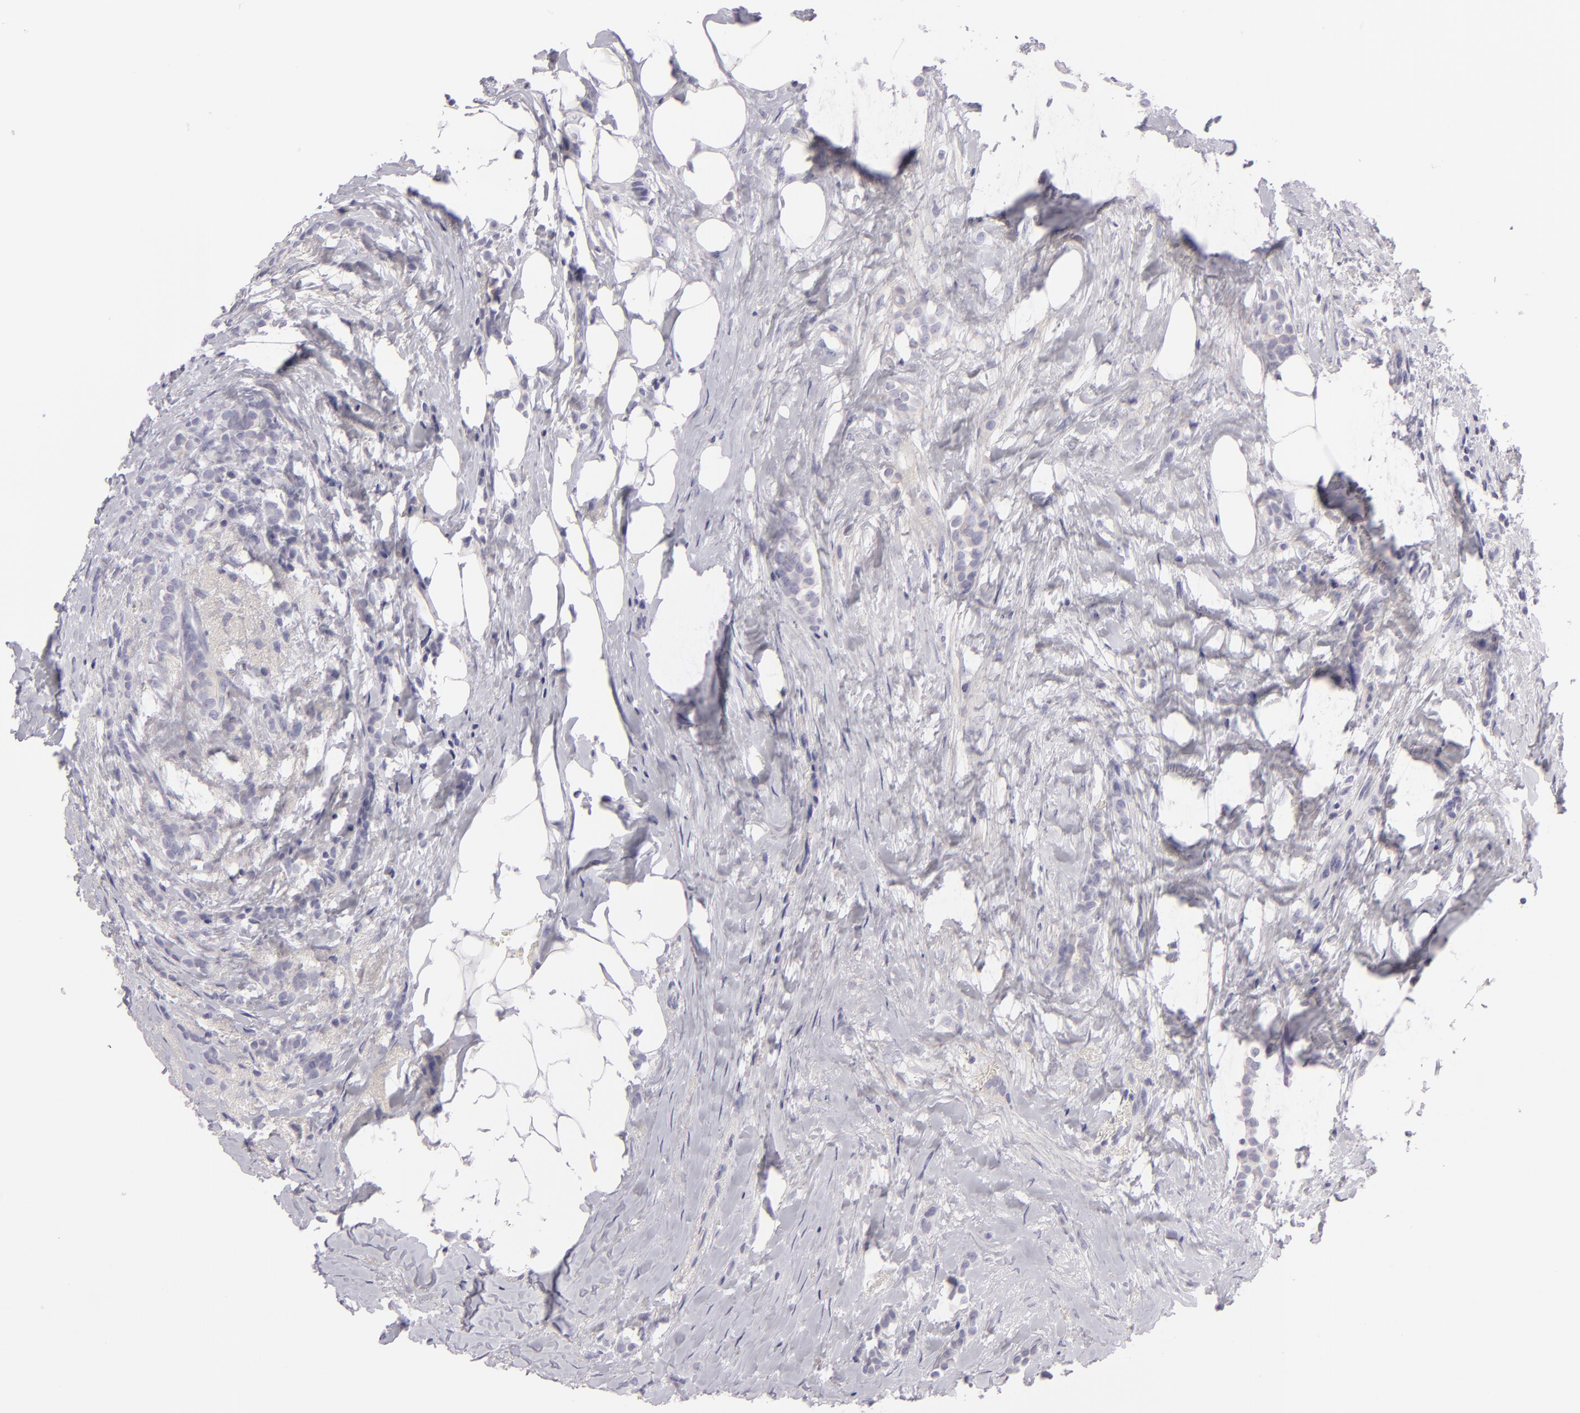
{"staining": {"intensity": "negative", "quantity": "none", "location": "none"}, "tissue": "breast cancer", "cell_type": "Tumor cells", "image_type": "cancer", "snomed": [{"axis": "morphology", "description": "Lobular carcinoma"}, {"axis": "topography", "description": "Breast"}], "caption": "Human breast lobular carcinoma stained for a protein using IHC displays no staining in tumor cells.", "gene": "DLG4", "patient": {"sex": "female", "age": 56}}